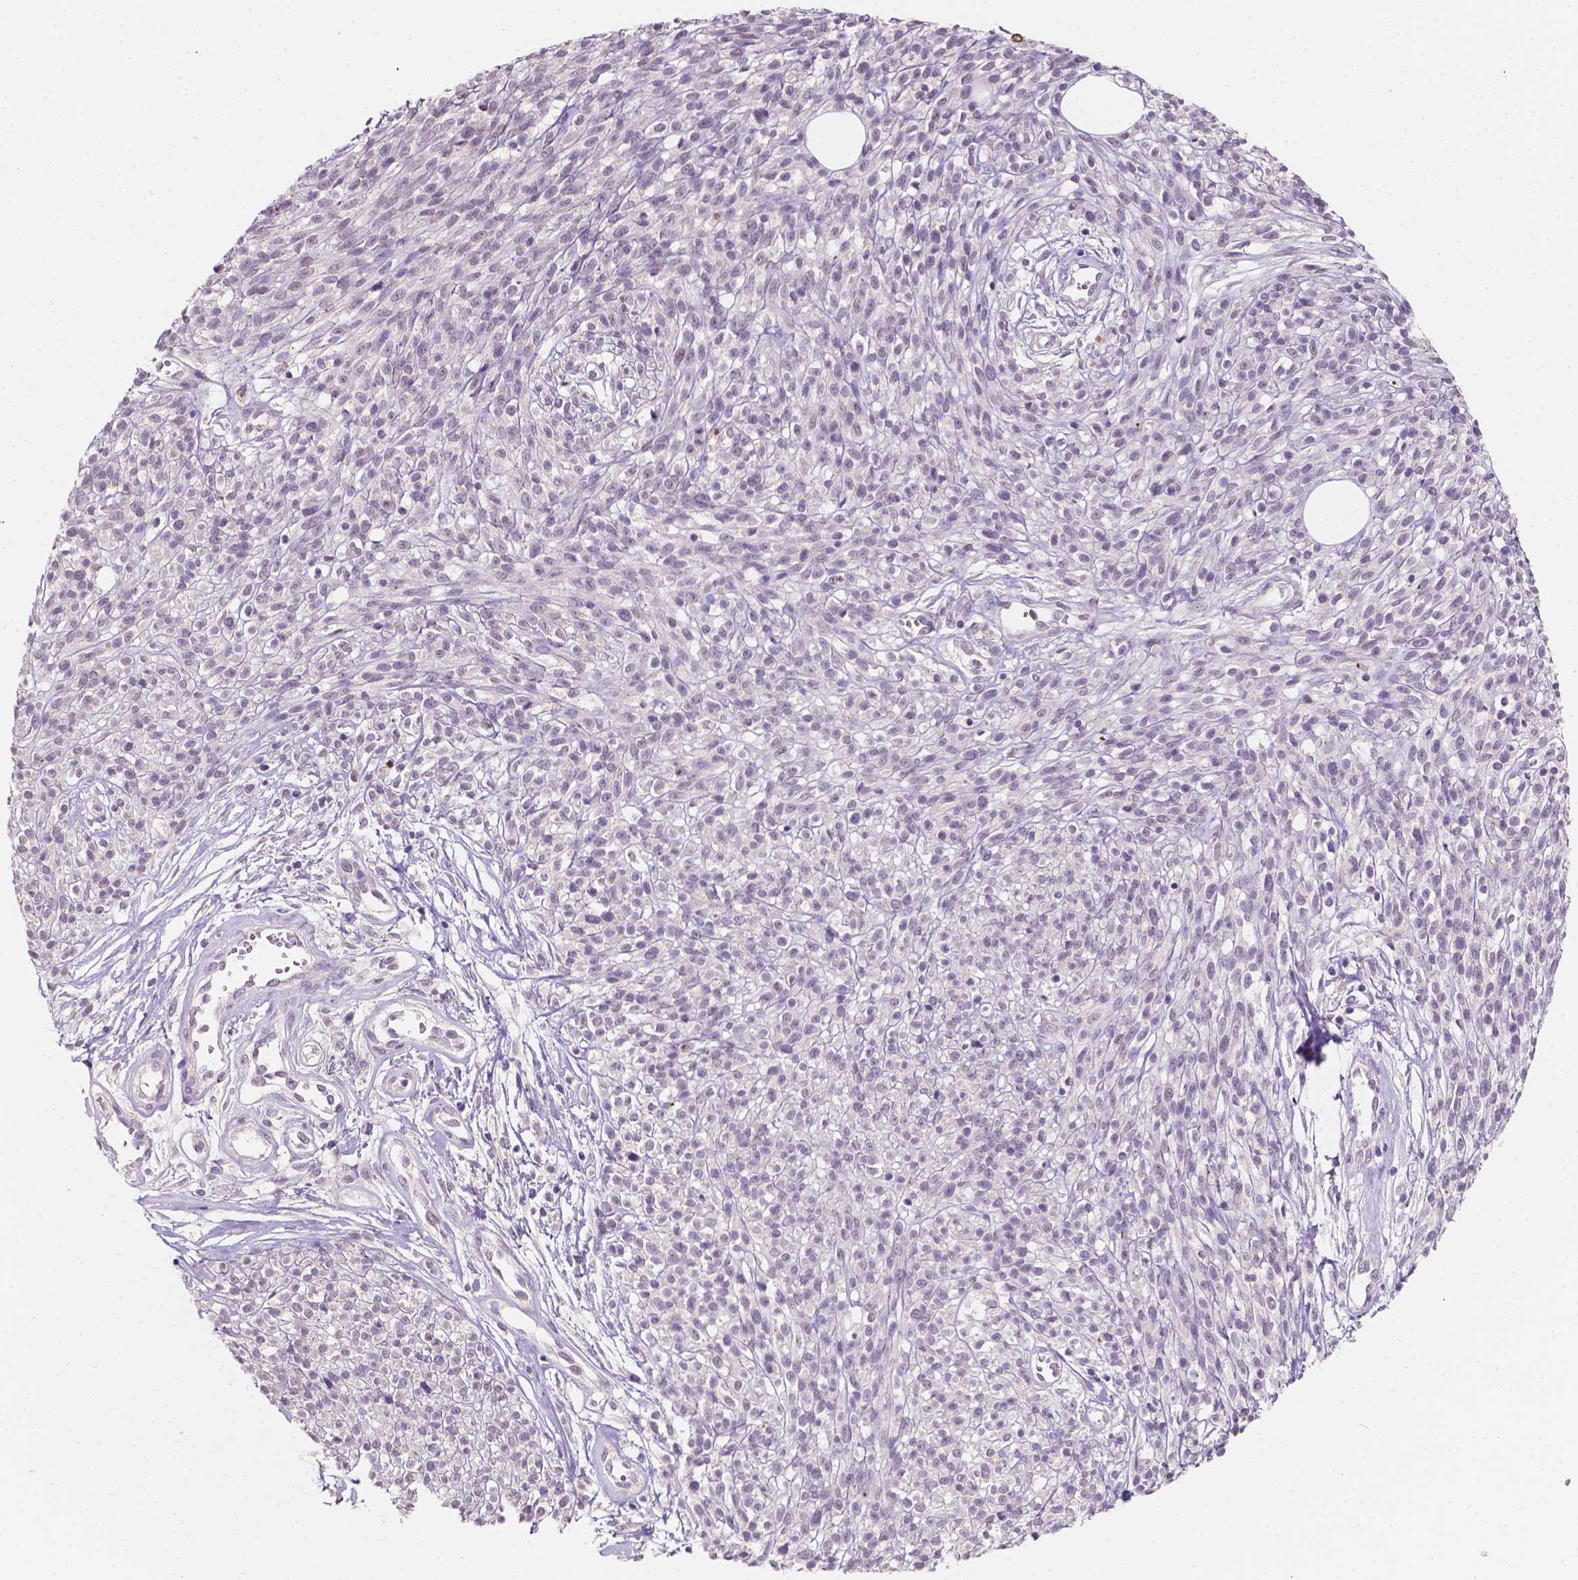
{"staining": {"intensity": "negative", "quantity": "none", "location": "none"}, "tissue": "melanoma", "cell_type": "Tumor cells", "image_type": "cancer", "snomed": [{"axis": "morphology", "description": "Malignant melanoma, NOS"}, {"axis": "topography", "description": "Skin"}, {"axis": "topography", "description": "Skin of trunk"}], "caption": "Immunohistochemical staining of human malignant melanoma demonstrates no significant positivity in tumor cells.", "gene": "TAL1", "patient": {"sex": "male", "age": 74}}